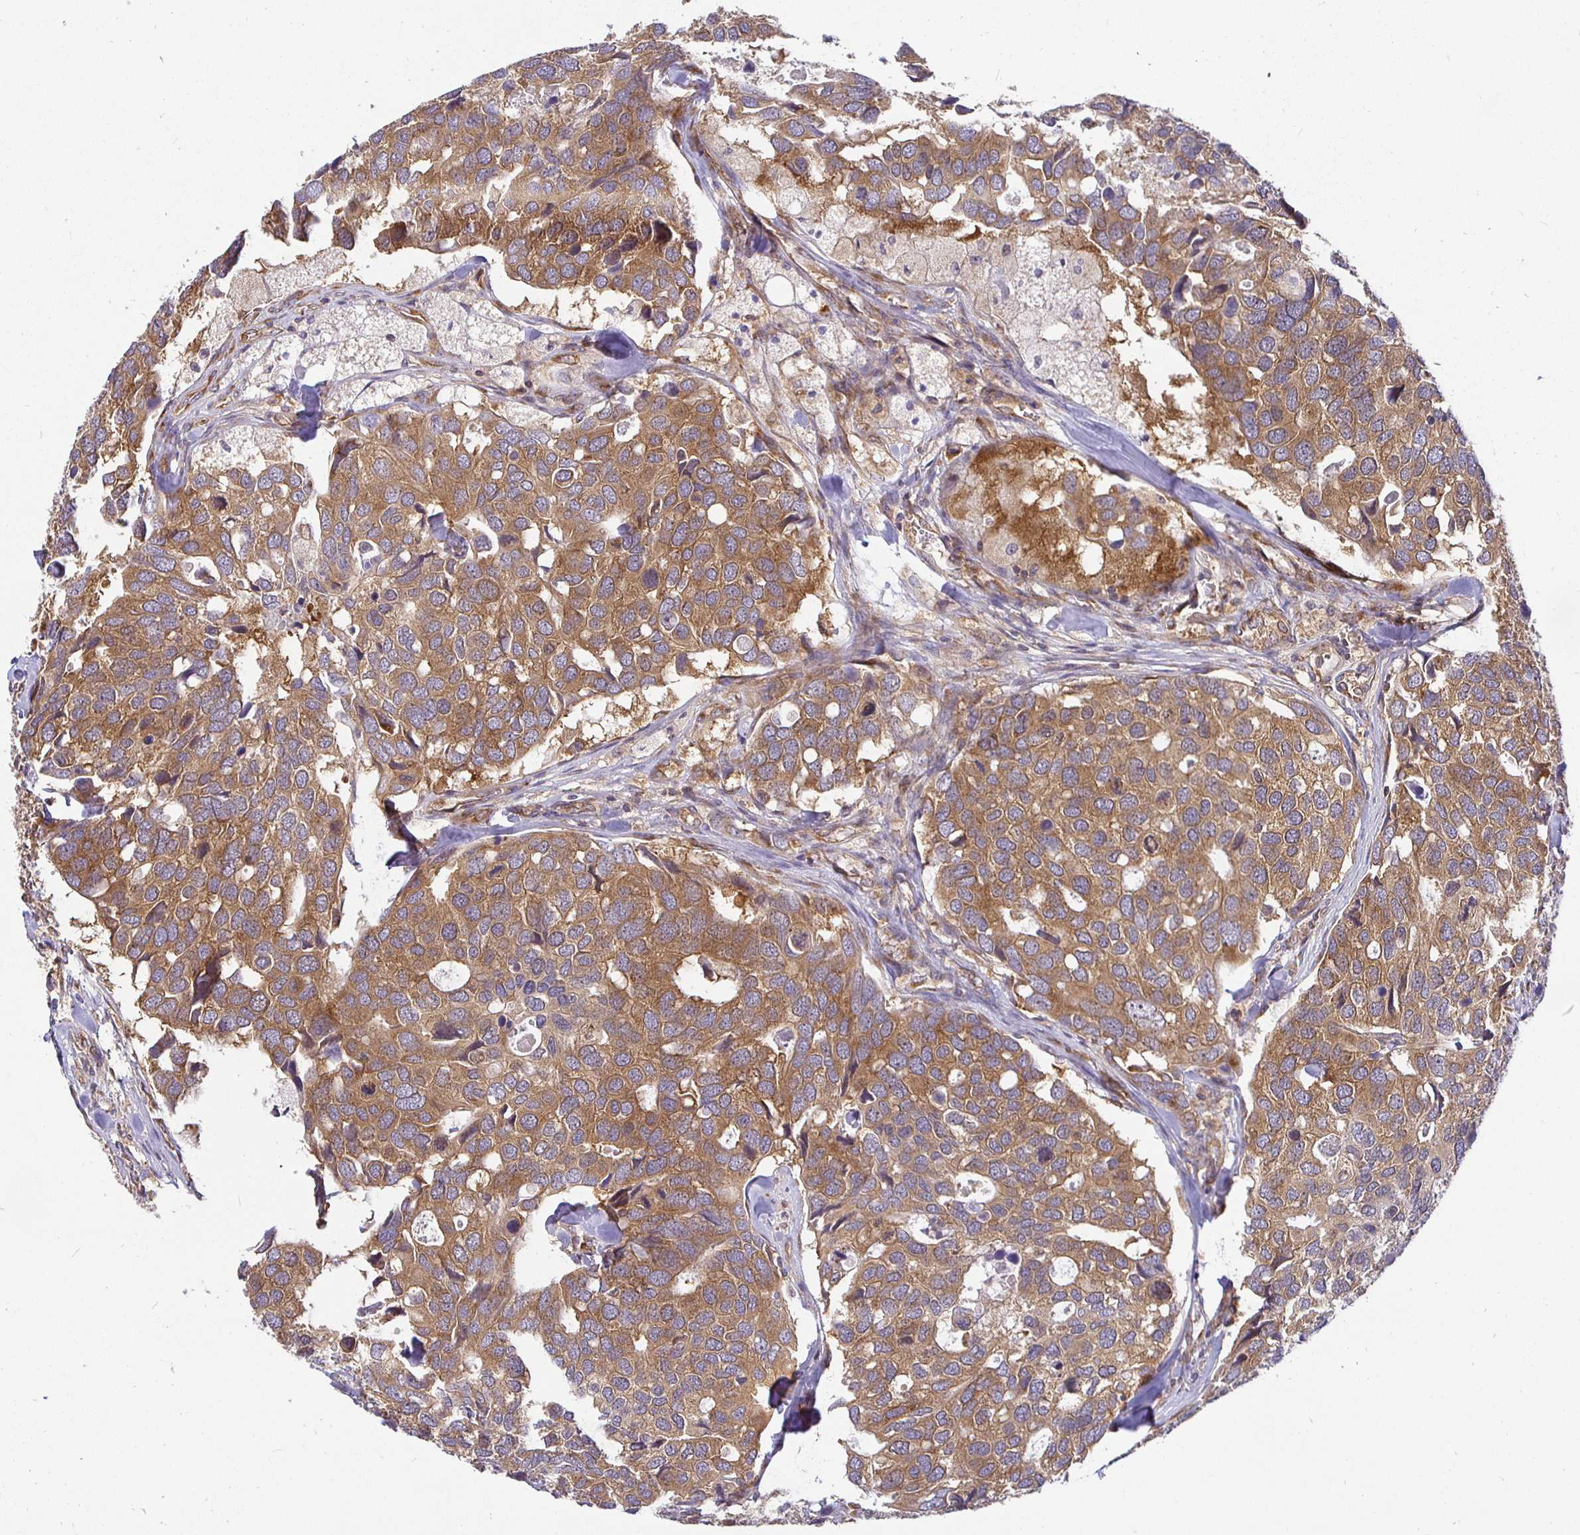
{"staining": {"intensity": "moderate", "quantity": ">75%", "location": "cytoplasmic/membranous"}, "tissue": "breast cancer", "cell_type": "Tumor cells", "image_type": "cancer", "snomed": [{"axis": "morphology", "description": "Duct carcinoma"}, {"axis": "topography", "description": "Breast"}], "caption": "Brown immunohistochemical staining in intraductal carcinoma (breast) demonstrates moderate cytoplasmic/membranous positivity in approximately >75% of tumor cells.", "gene": "IRAK1", "patient": {"sex": "female", "age": 83}}